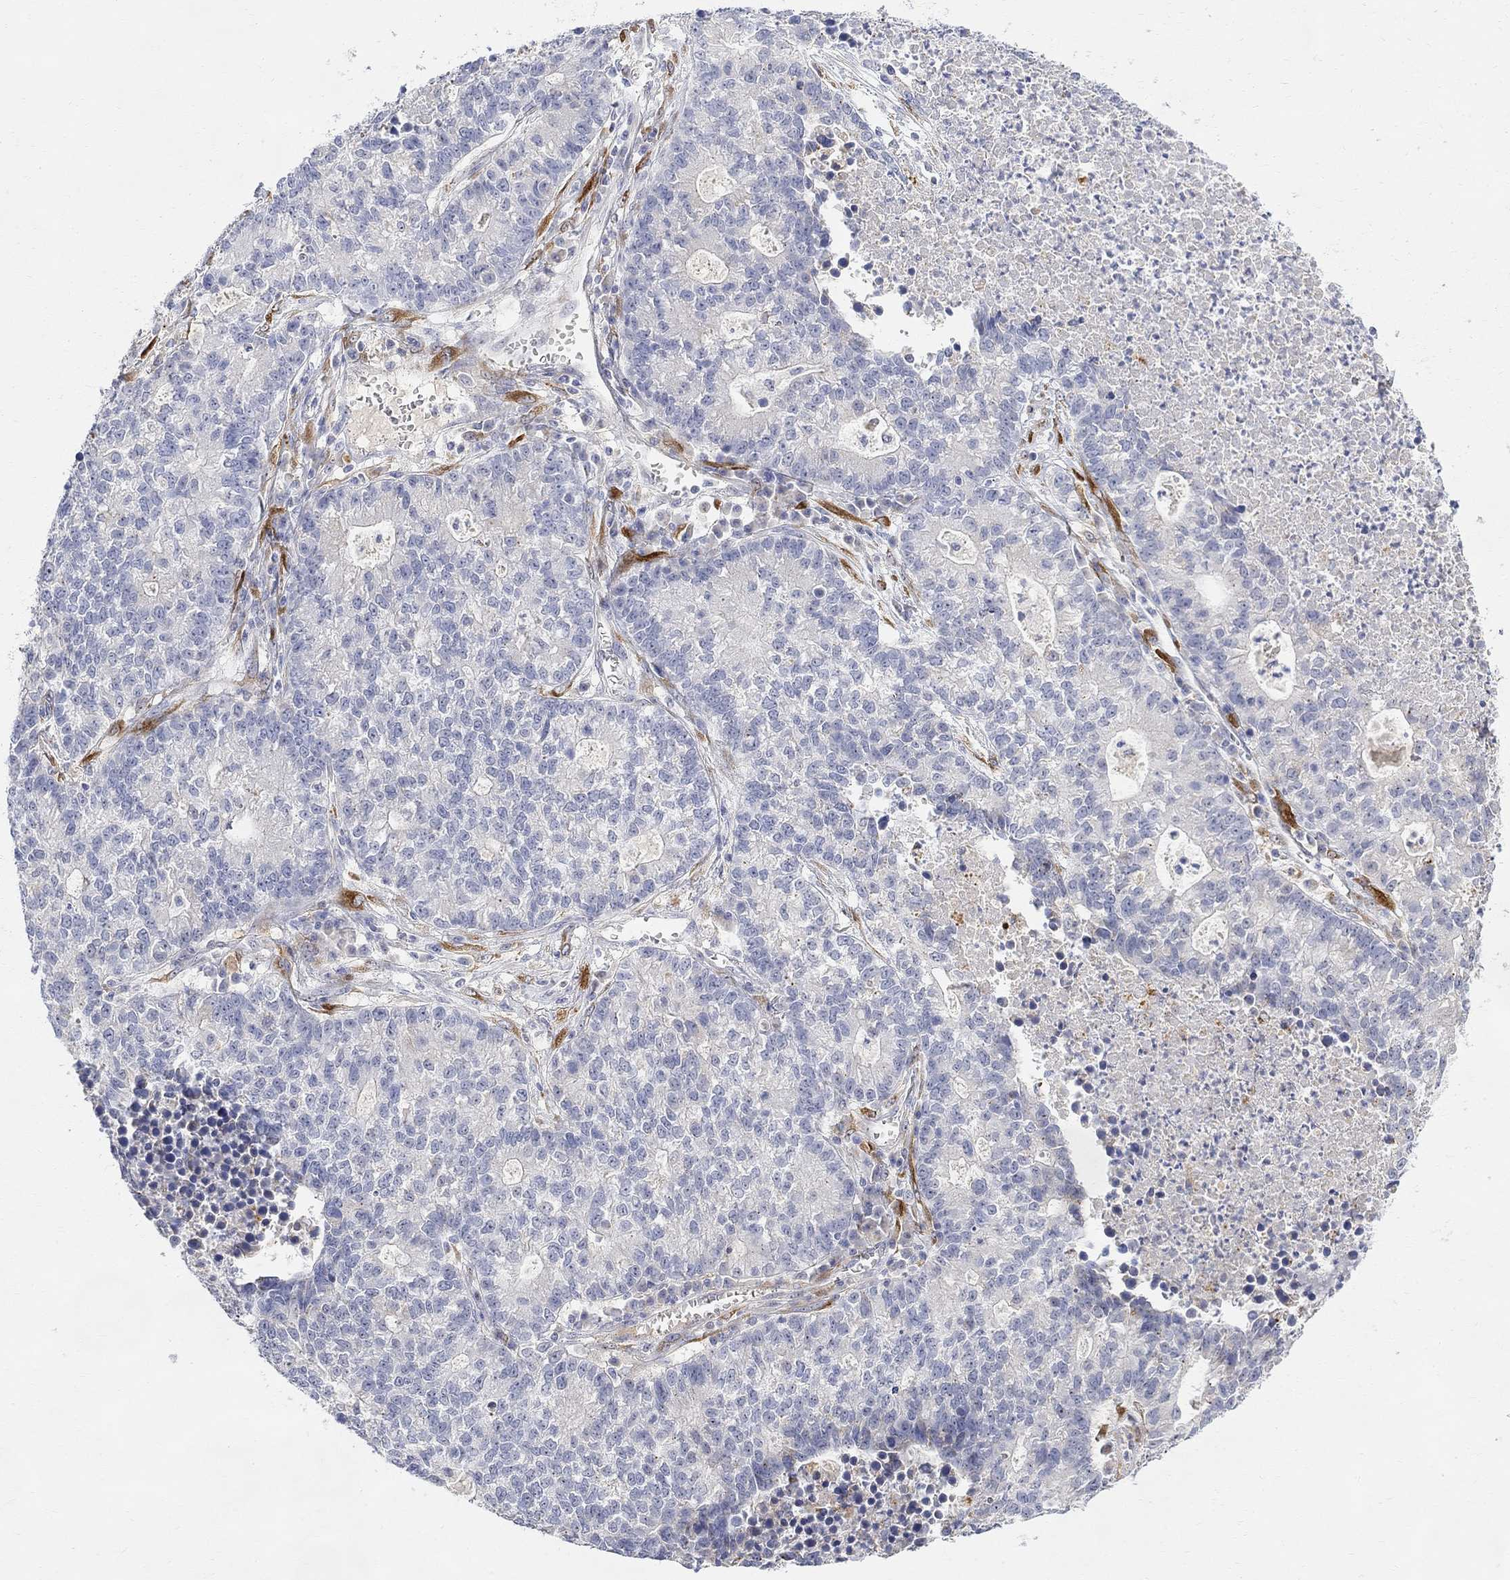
{"staining": {"intensity": "weak", "quantity": "<25%", "location": "cytoplasmic/membranous"}, "tissue": "lung cancer", "cell_type": "Tumor cells", "image_type": "cancer", "snomed": [{"axis": "morphology", "description": "Adenocarcinoma, NOS"}, {"axis": "topography", "description": "Lung"}], "caption": "Immunohistochemistry (IHC) of adenocarcinoma (lung) exhibits no staining in tumor cells. (DAB immunohistochemistry visualized using brightfield microscopy, high magnification).", "gene": "FNDC5", "patient": {"sex": "male", "age": 57}}